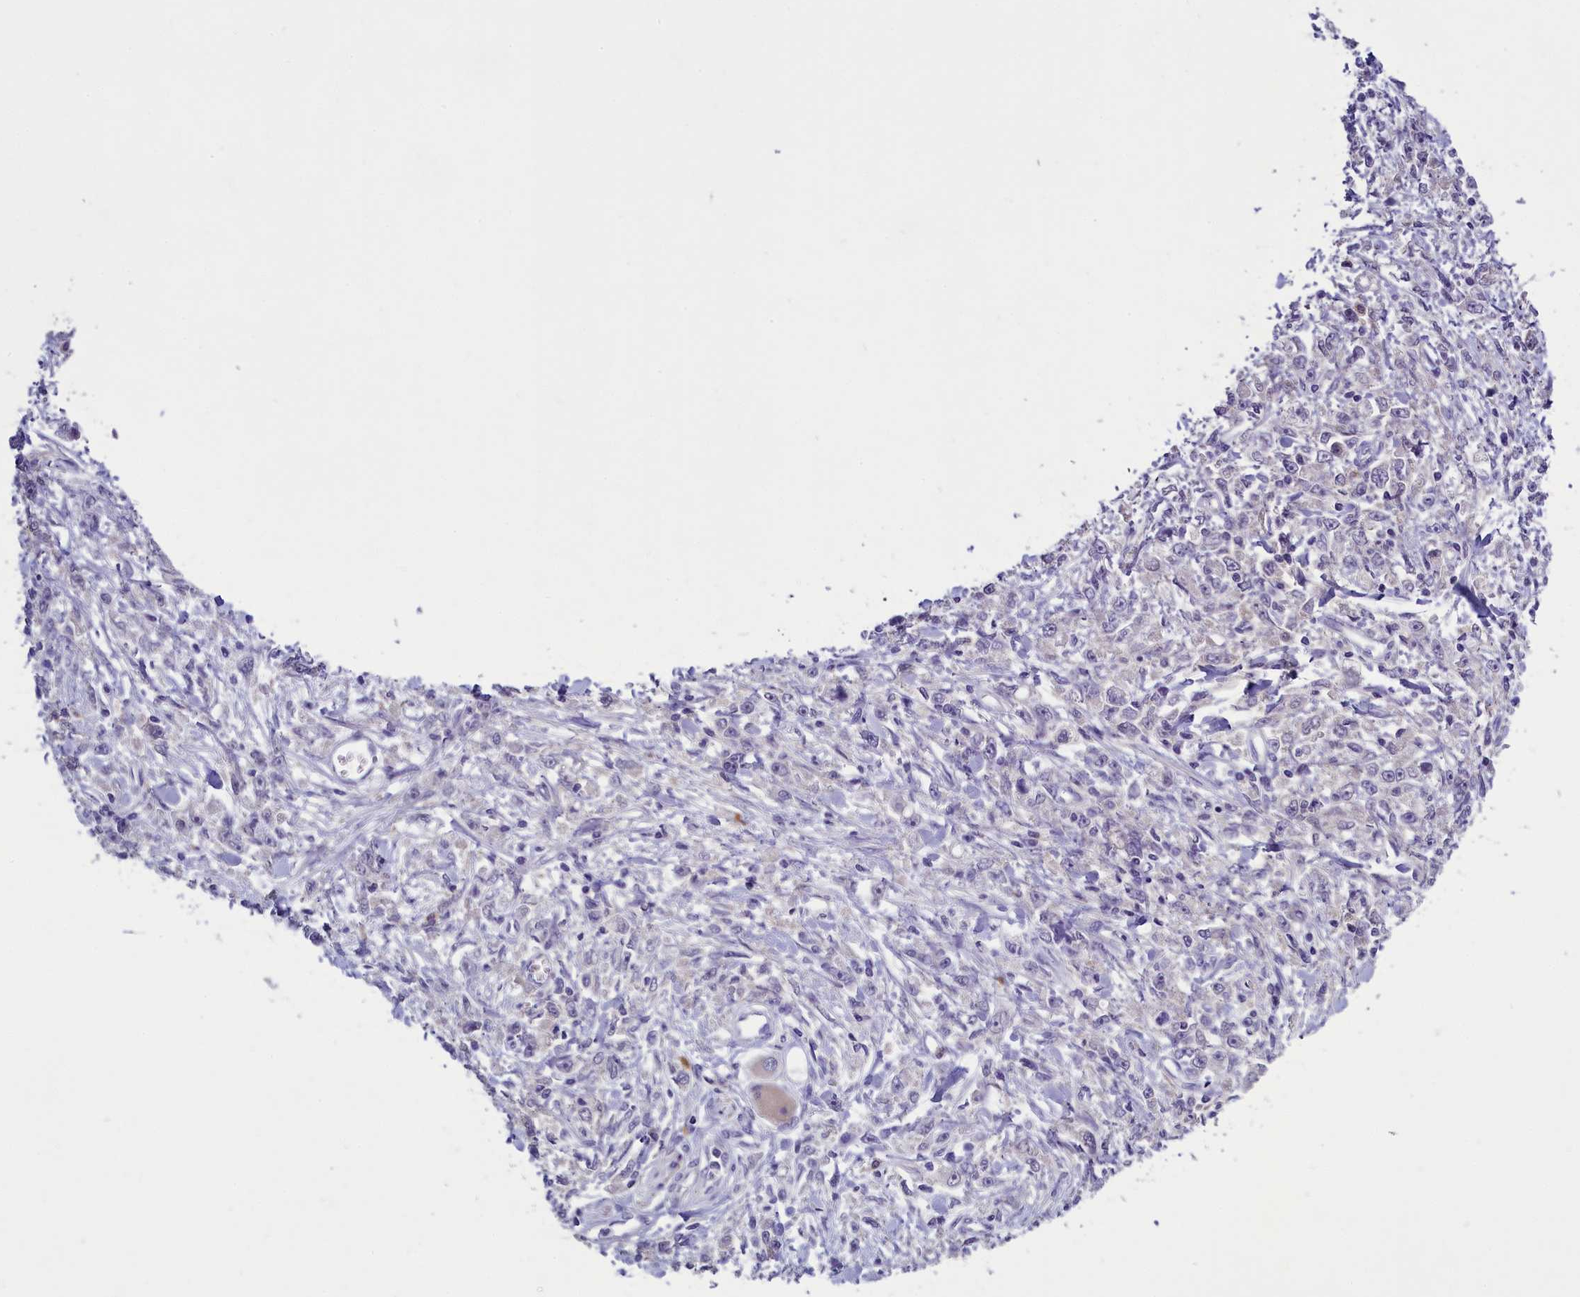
{"staining": {"intensity": "negative", "quantity": "none", "location": "none"}, "tissue": "stomach cancer", "cell_type": "Tumor cells", "image_type": "cancer", "snomed": [{"axis": "morphology", "description": "Adenocarcinoma, NOS"}, {"axis": "topography", "description": "Stomach"}], "caption": "This image is of stomach cancer stained with immunohistochemistry to label a protein in brown with the nuclei are counter-stained blue. There is no positivity in tumor cells.", "gene": "ENPP6", "patient": {"sex": "female", "age": 59}}